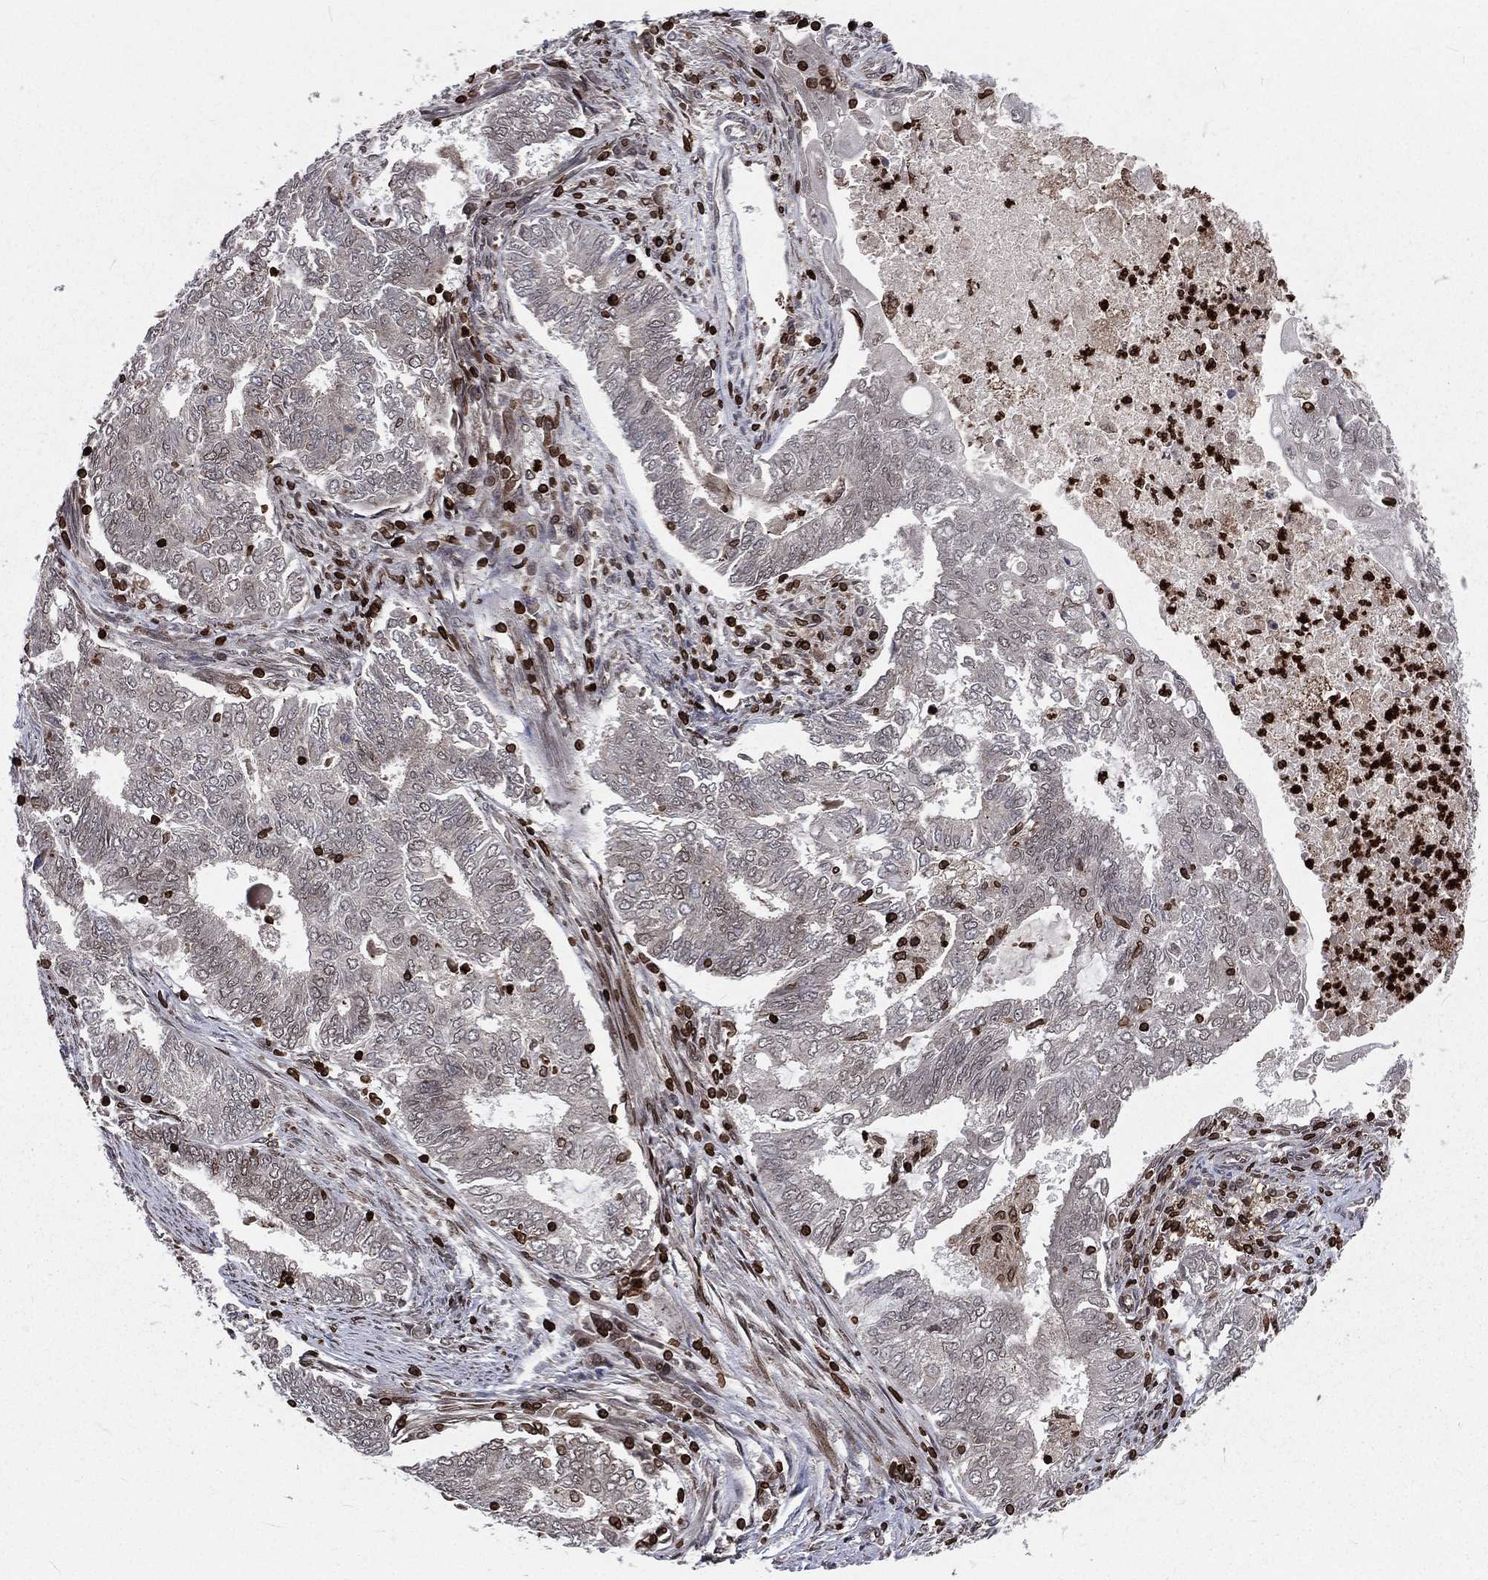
{"staining": {"intensity": "moderate", "quantity": "<25%", "location": "cytoplasmic/membranous,nuclear"}, "tissue": "endometrial cancer", "cell_type": "Tumor cells", "image_type": "cancer", "snomed": [{"axis": "morphology", "description": "Adenocarcinoma, NOS"}, {"axis": "topography", "description": "Endometrium"}], "caption": "Human endometrial cancer (adenocarcinoma) stained with a protein marker exhibits moderate staining in tumor cells.", "gene": "LBR", "patient": {"sex": "female", "age": 62}}